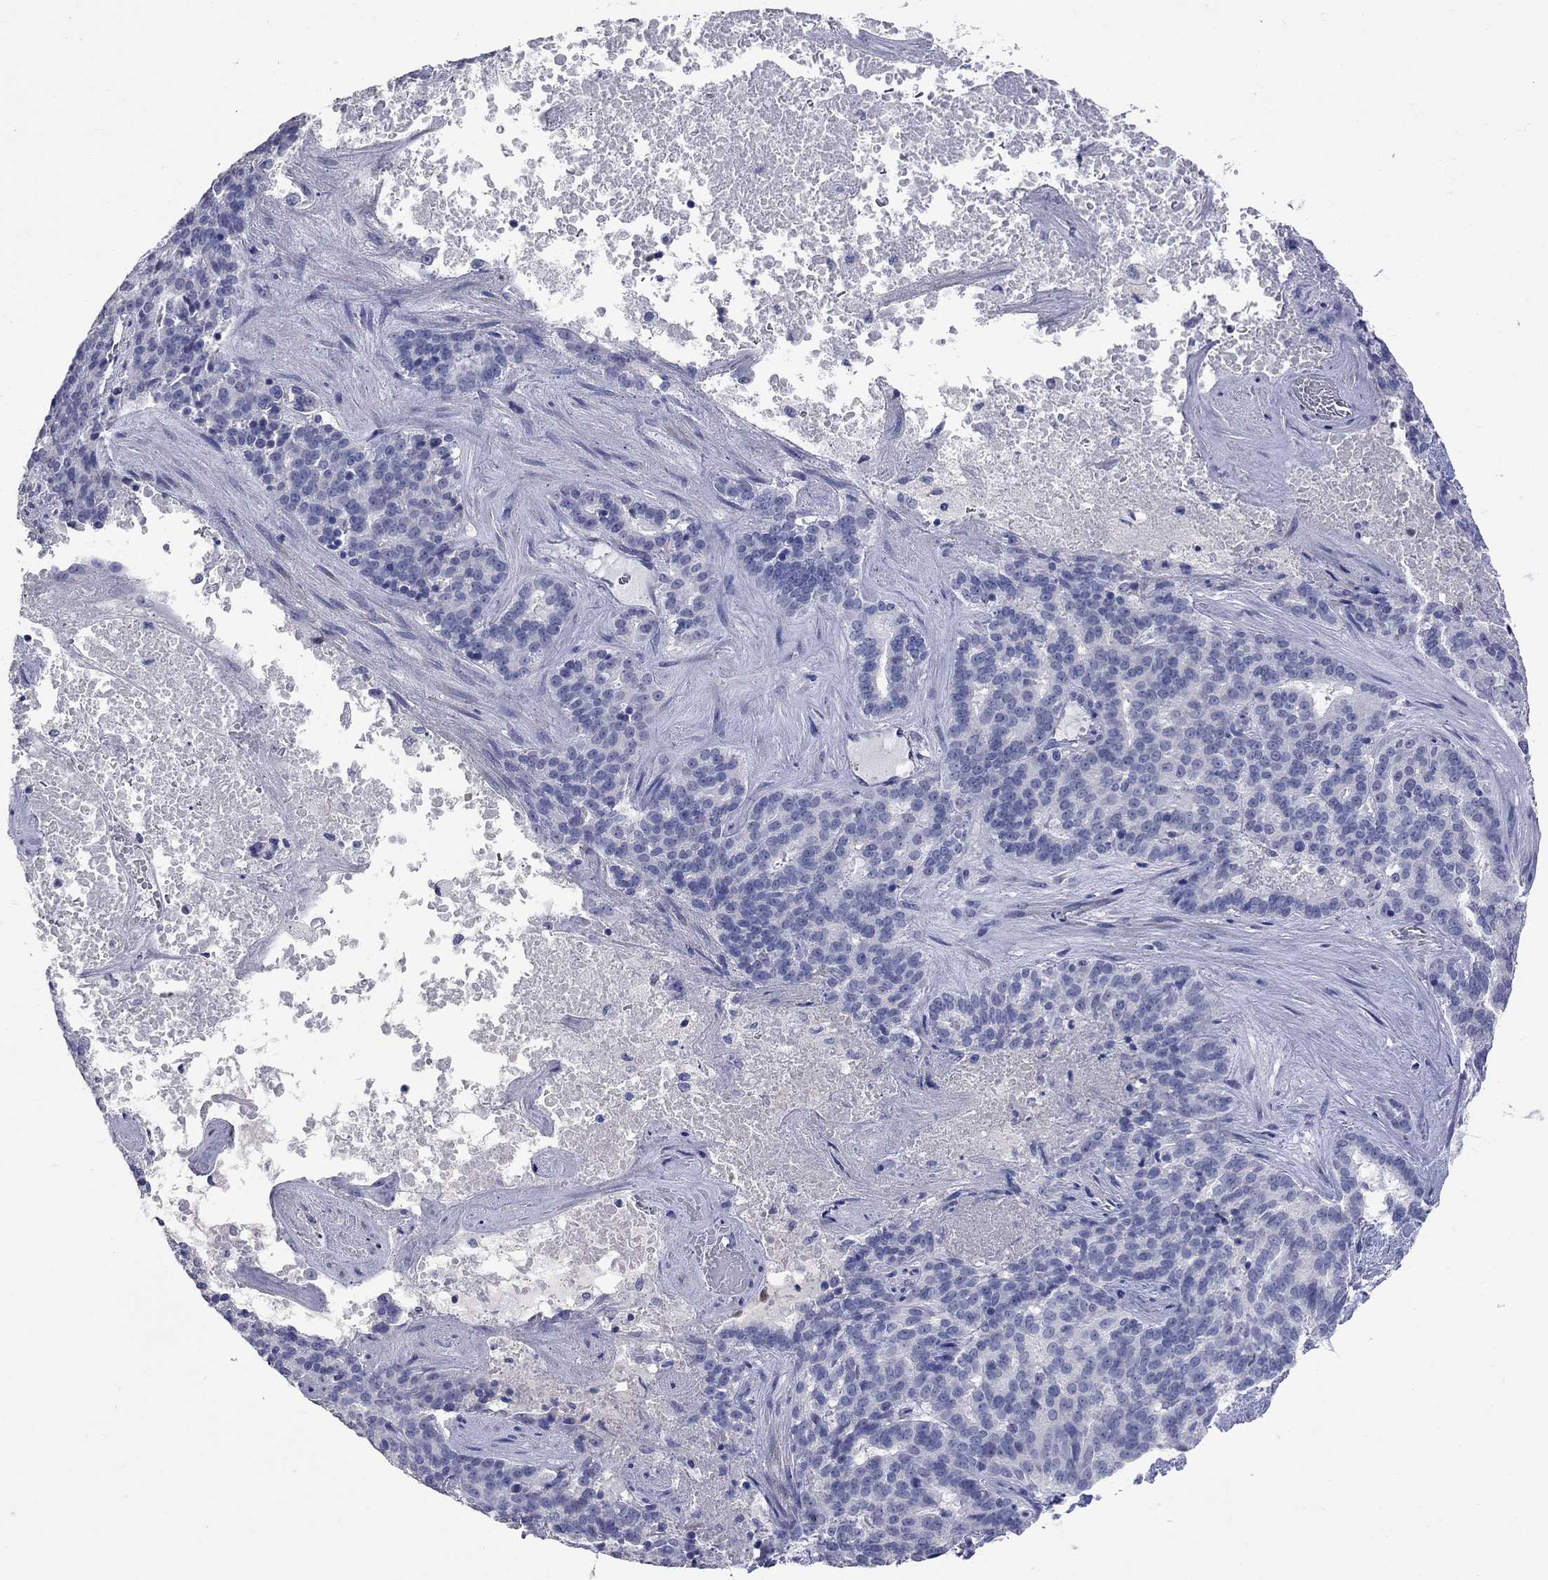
{"staining": {"intensity": "negative", "quantity": "none", "location": "none"}, "tissue": "liver cancer", "cell_type": "Tumor cells", "image_type": "cancer", "snomed": [{"axis": "morphology", "description": "Cholangiocarcinoma"}, {"axis": "topography", "description": "Liver"}], "caption": "Immunohistochemistry micrograph of neoplastic tissue: human liver cholangiocarcinoma stained with DAB (3,3'-diaminobenzidine) exhibits no significant protein positivity in tumor cells. (DAB (3,3'-diaminobenzidine) IHC with hematoxylin counter stain).", "gene": "FAM221B", "patient": {"sex": "female", "age": 47}}